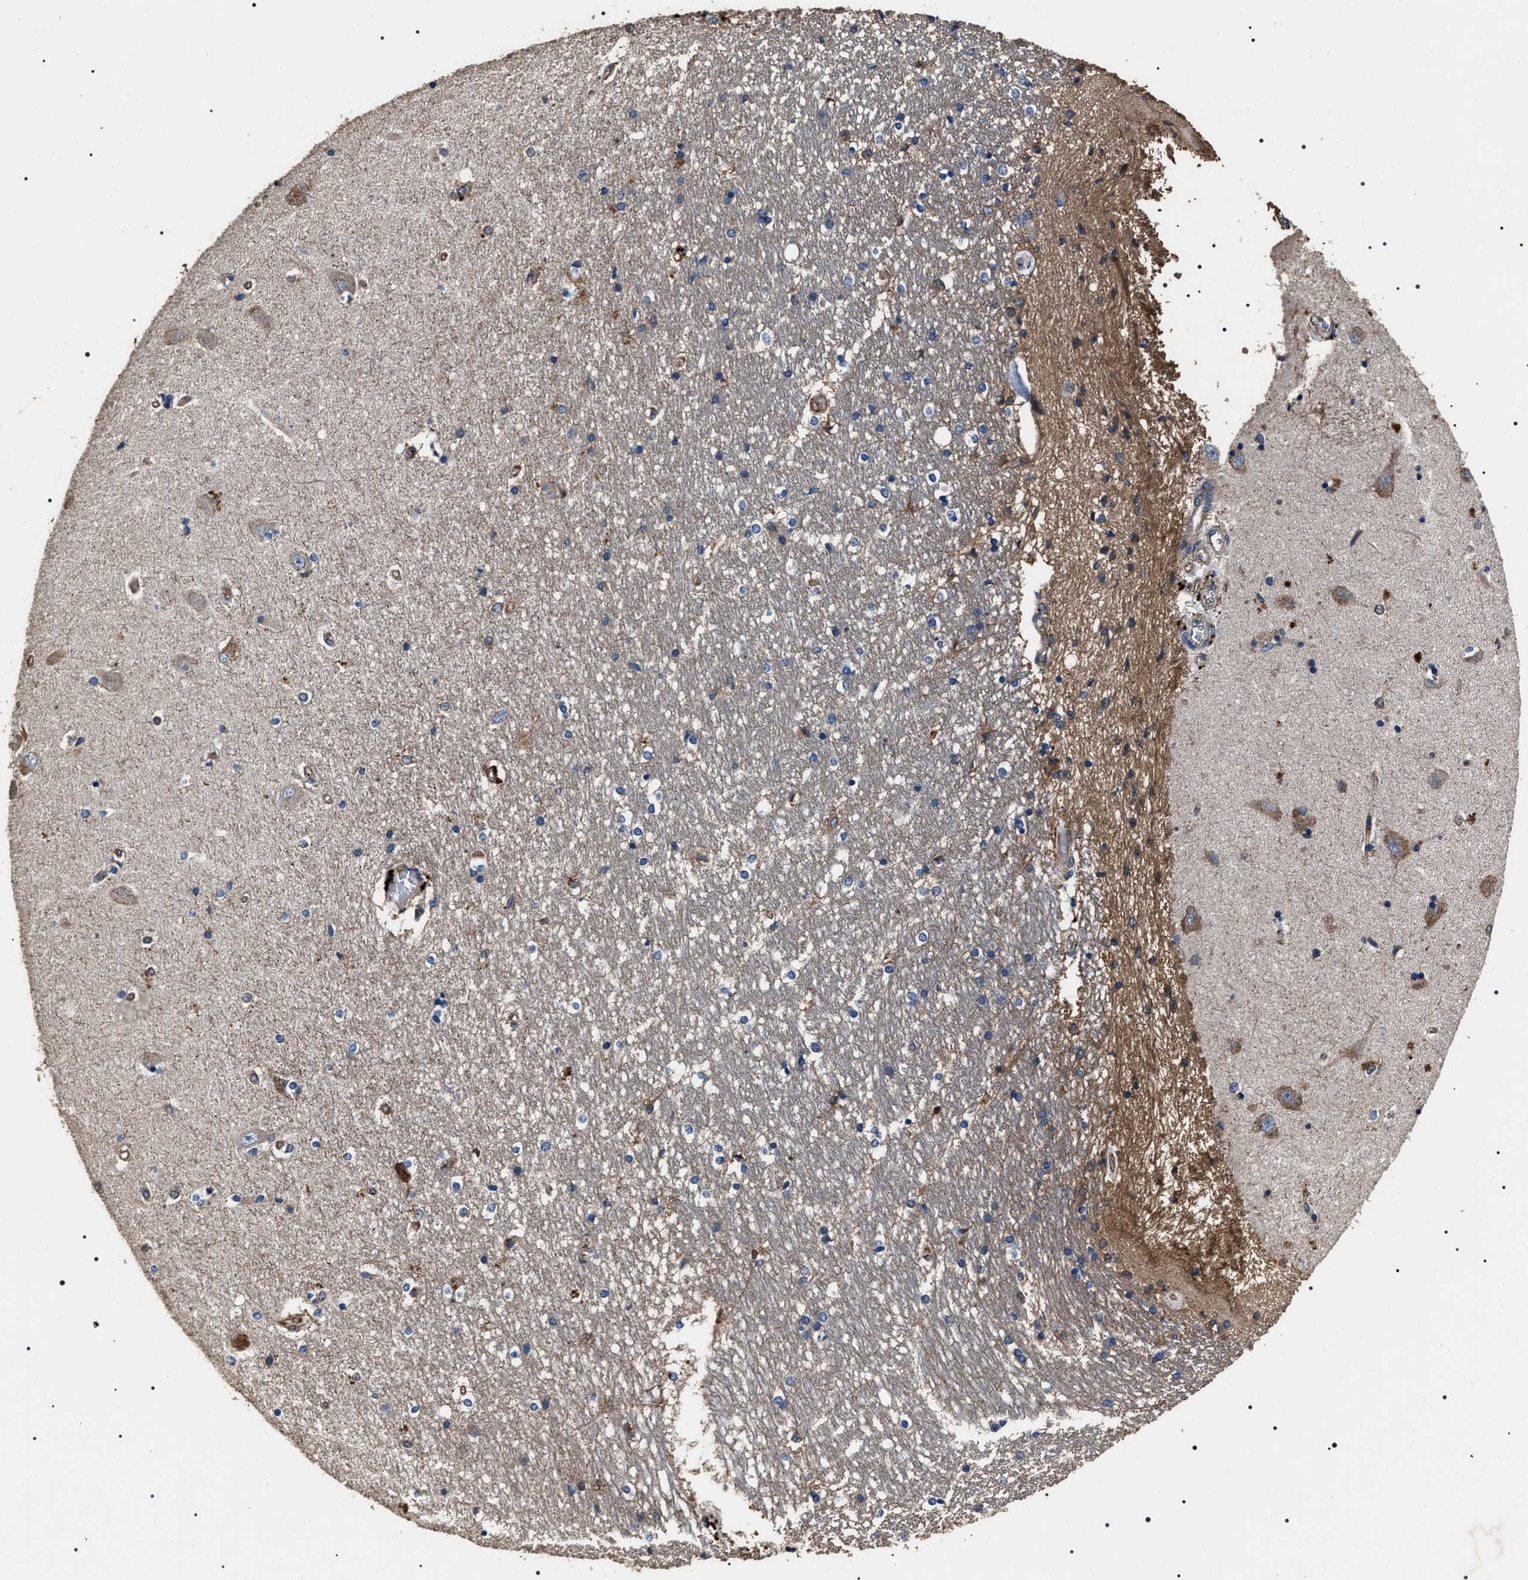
{"staining": {"intensity": "weak", "quantity": "<25%", "location": "cytoplasmic/membranous"}, "tissue": "hippocampus", "cell_type": "Glial cells", "image_type": "normal", "snomed": [{"axis": "morphology", "description": "Normal tissue, NOS"}, {"axis": "topography", "description": "Hippocampus"}], "caption": "This is a image of immunohistochemistry (IHC) staining of unremarkable hippocampus, which shows no positivity in glial cells.", "gene": "HSCB", "patient": {"sex": "male", "age": 45}}